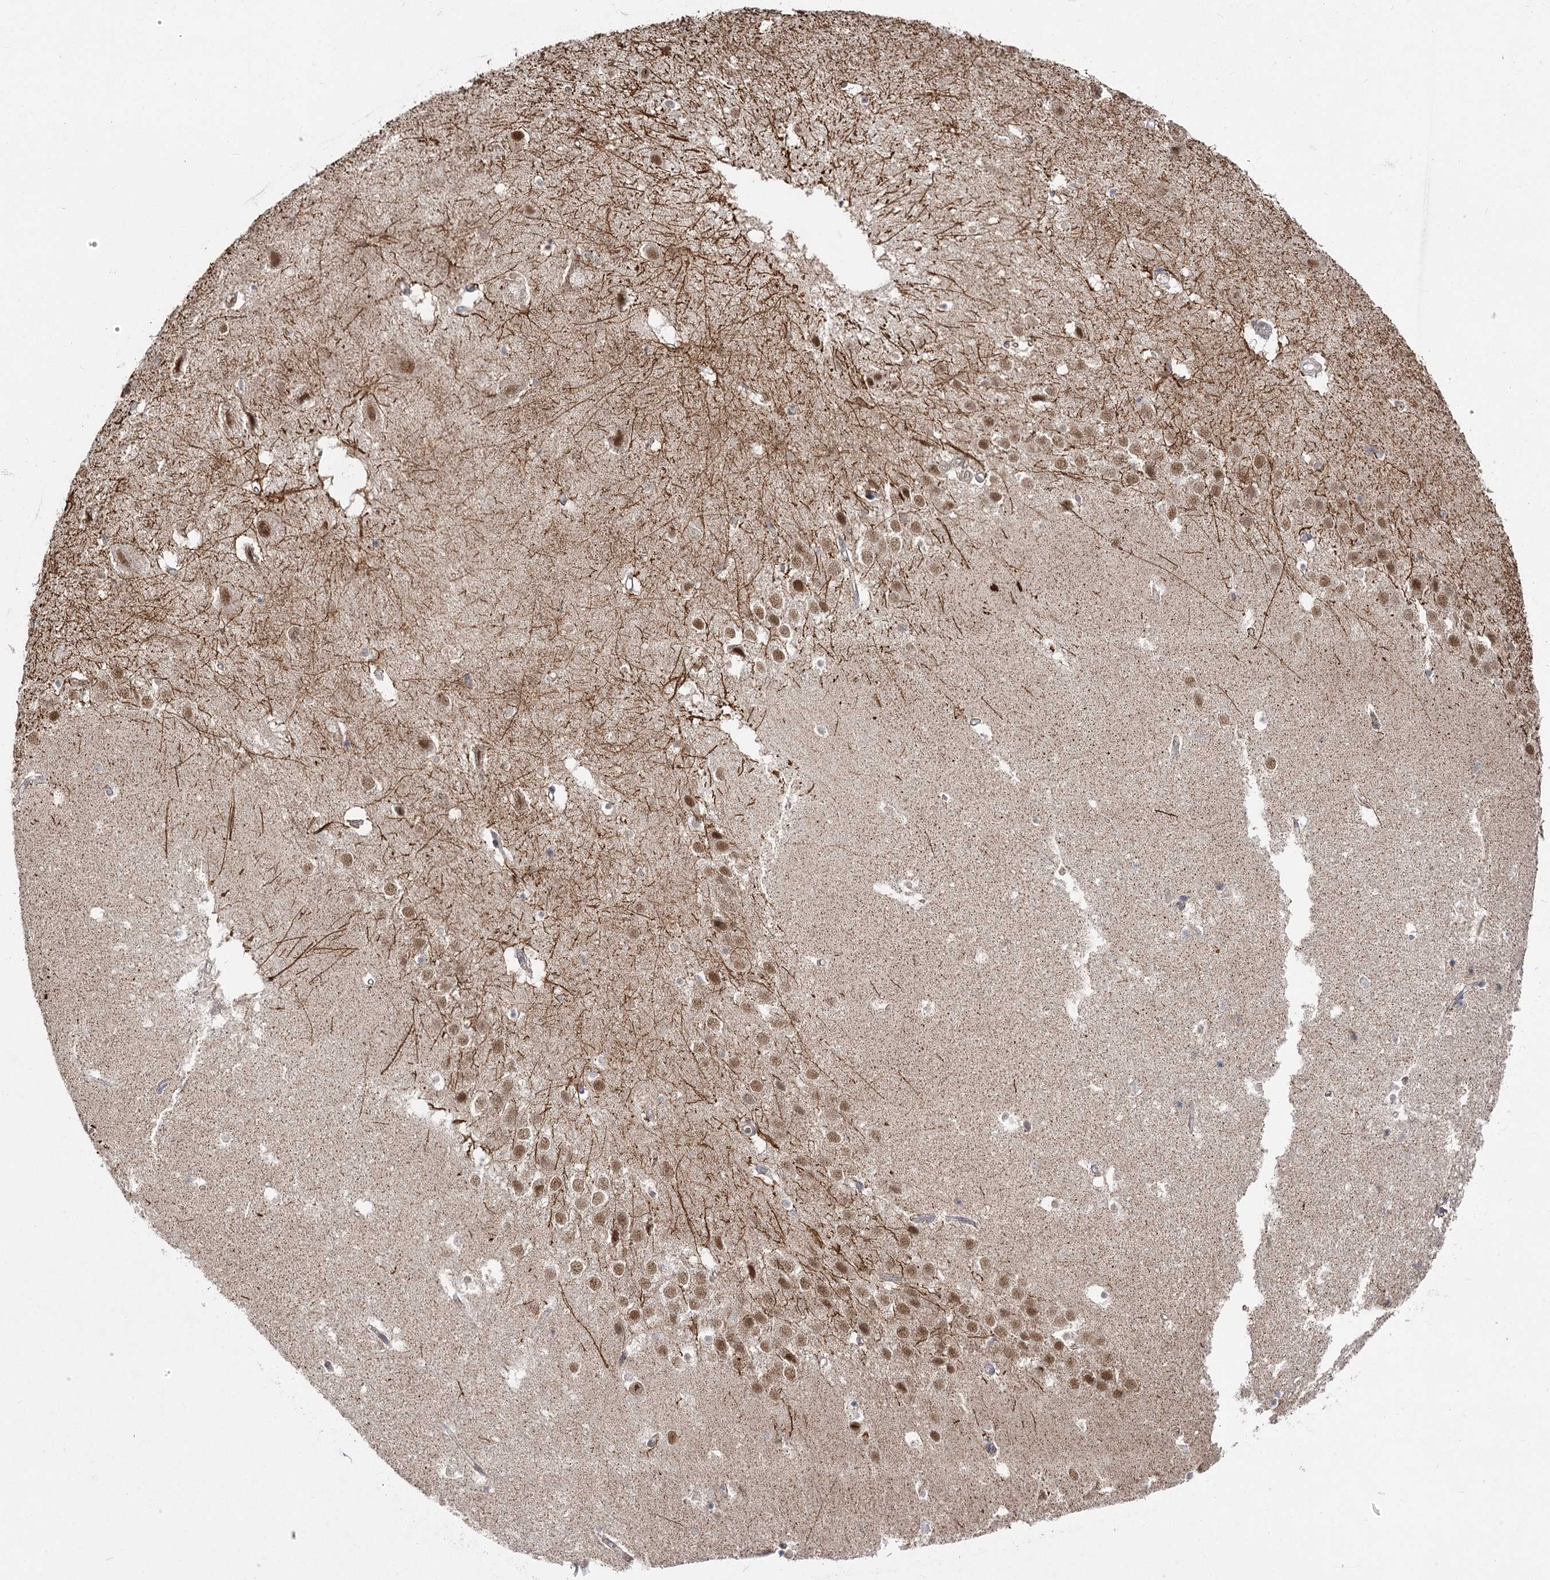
{"staining": {"intensity": "negative", "quantity": "none", "location": "none"}, "tissue": "hippocampus", "cell_type": "Glial cells", "image_type": "normal", "snomed": [{"axis": "morphology", "description": "Normal tissue, NOS"}, {"axis": "topography", "description": "Hippocampus"}], "caption": "Immunohistochemistry (IHC) histopathology image of unremarkable hippocampus stained for a protein (brown), which demonstrates no expression in glial cells. (Brightfield microscopy of DAB immunohistochemistry (IHC) at high magnification).", "gene": "SLC4A1AP", "patient": {"sex": "female", "age": 52}}